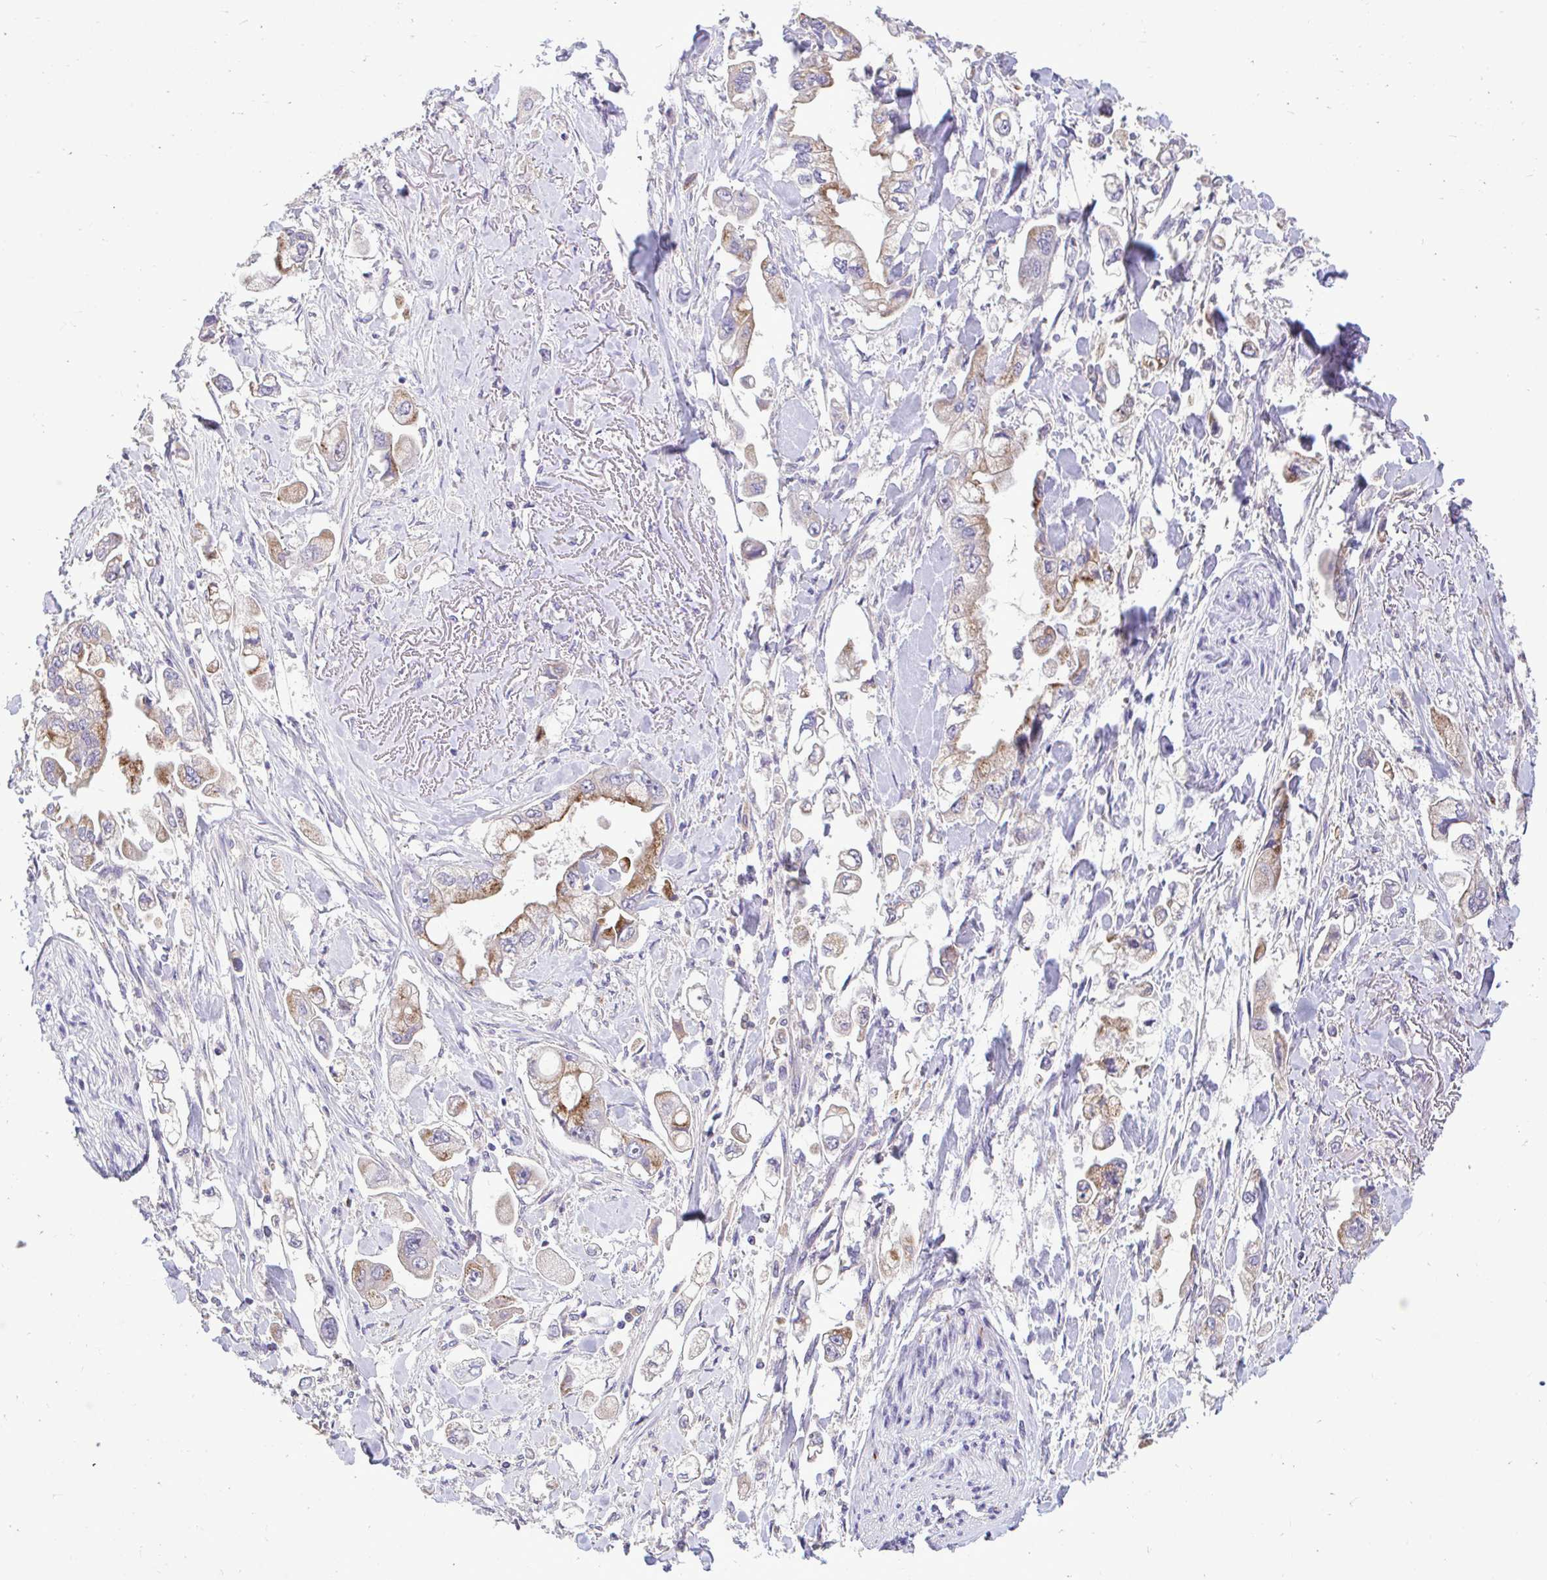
{"staining": {"intensity": "moderate", "quantity": ">75%", "location": "cytoplasmic/membranous"}, "tissue": "stomach cancer", "cell_type": "Tumor cells", "image_type": "cancer", "snomed": [{"axis": "morphology", "description": "Adenocarcinoma, NOS"}, {"axis": "topography", "description": "Stomach"}], "caption": "Stomach cancer (adenocarcinoma) stained with DAB immunohistochemistry shows medium levels of moderate cytoplasmic/membranous staining in about >75% of tumor cells.", "gene": "SARS2", "patient": {"sex": "male", "age": 62}}